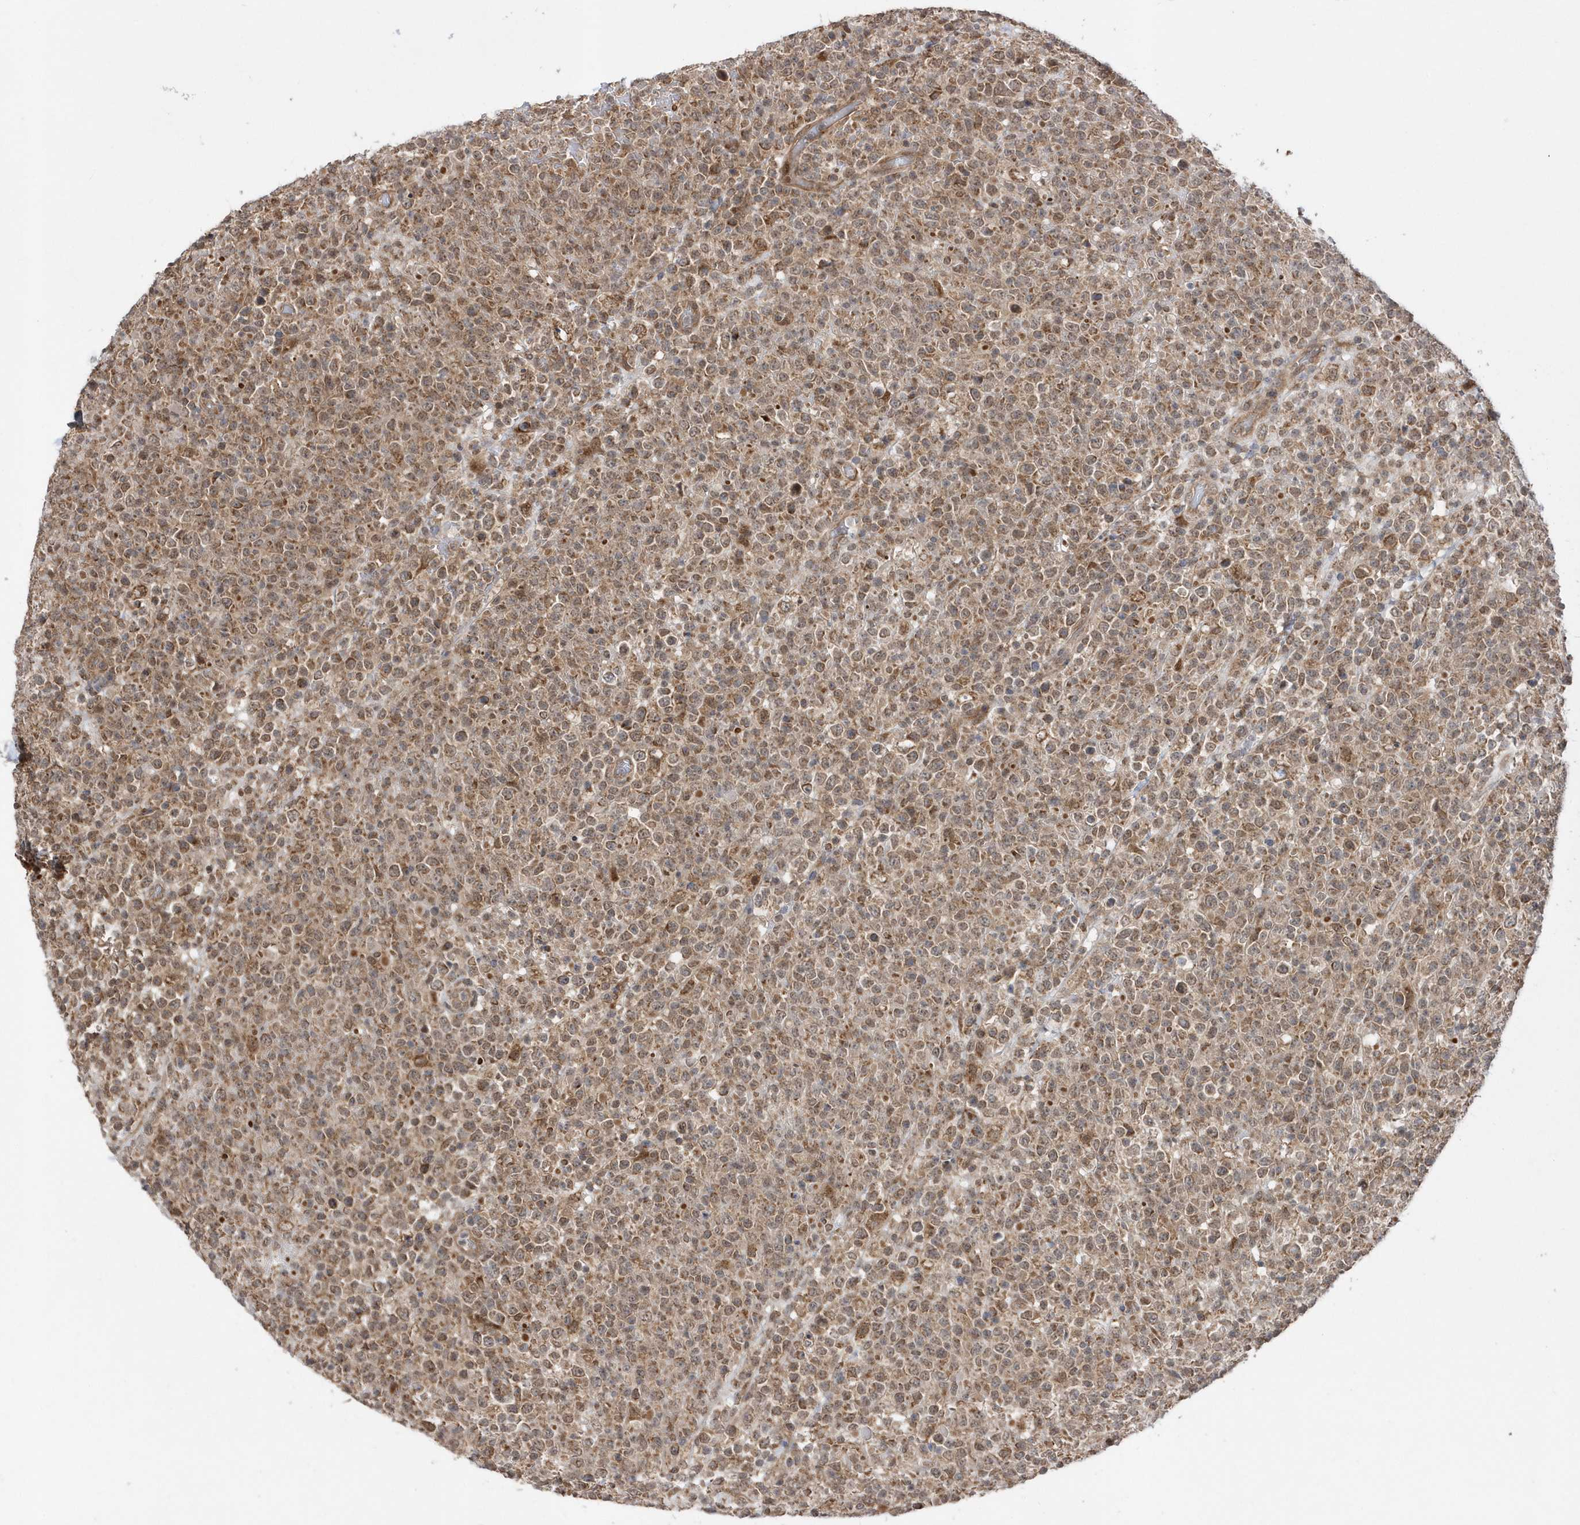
{"staining": {"intensity": "moderate", "quantity": ">75%", "location": "cytoplasmic/membranous,nuclear"}, "tissue": "lymphoma", "cell_type": "Tumor cells", "image_type": "cancer", "snomed": [{"axis": "morphology", "description": "Malignant lymphoma, non-Hodgkin's type, High grade"}, {"axis": "topography", "description": "Colon"}], "caption": "Moderate cytoplasmic/membranous and nuclear staining for a protein is present in approximately >75% of tumor cells of lymphoma using immunohistochemistry.", "gene": "DALRD3", "patient": {"sex": "female", "age": 53}}